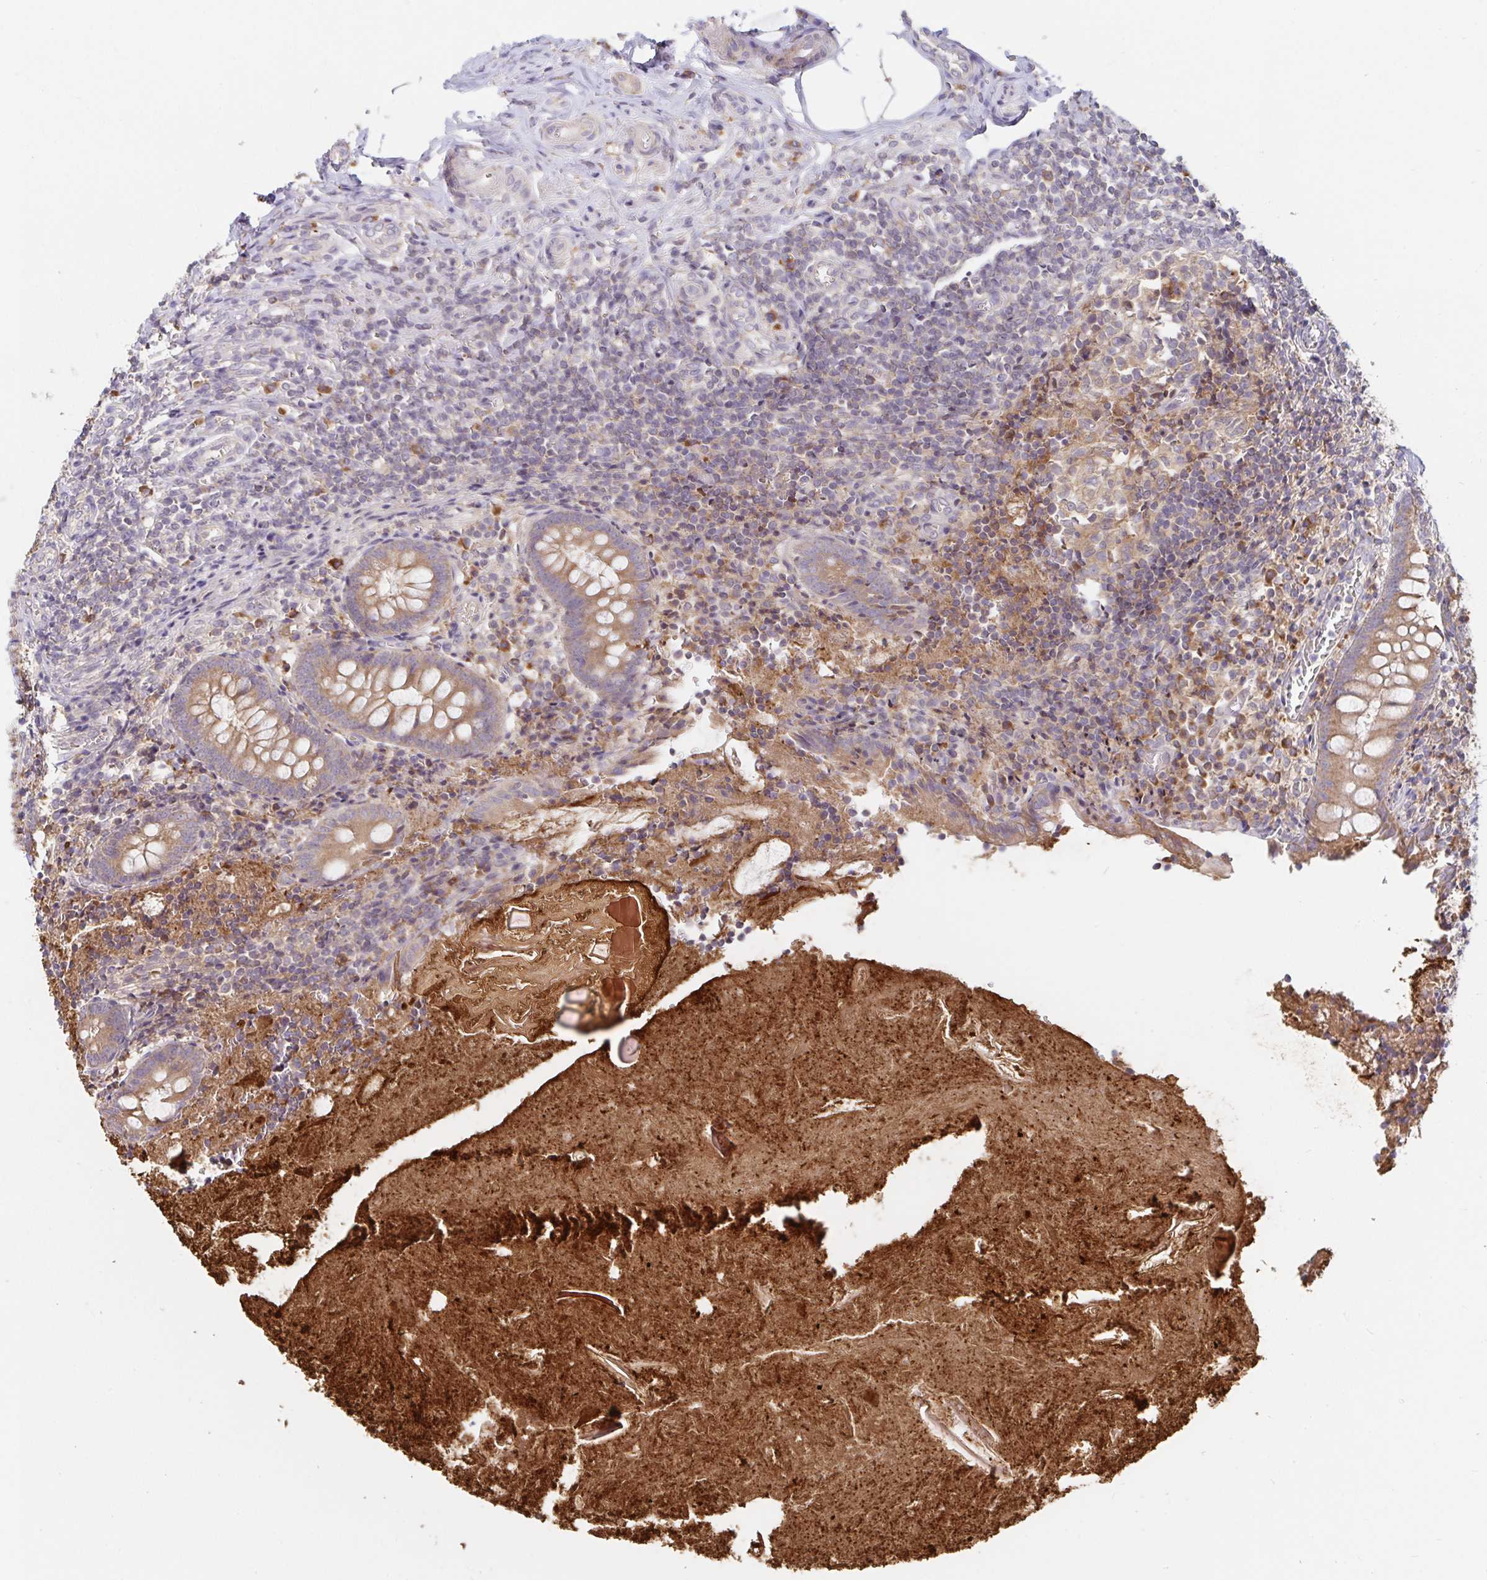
{"staining": {"intensity": "moderate", "quantity": ">75%", "location": "cytoplasmic/membranous"}, "tissue": "appendix", "cell_type": "Glandular cells", "image_type": "normal", "snomed": [{"axis": "morphology", "description": "Normal tissue, NOS"}, {"axis": "topography", "description": "Appendix"}], "caption": "Appendix stained with DAB (3,3'-diaminobenzidine) immunohistochemistry (IHC) displays medium levels of moderate cytoplasmic/membranous staining in approximately >75% of glandular cells.", "gene": "LARP1", "patient": {"sex": "female", "age": 17}}